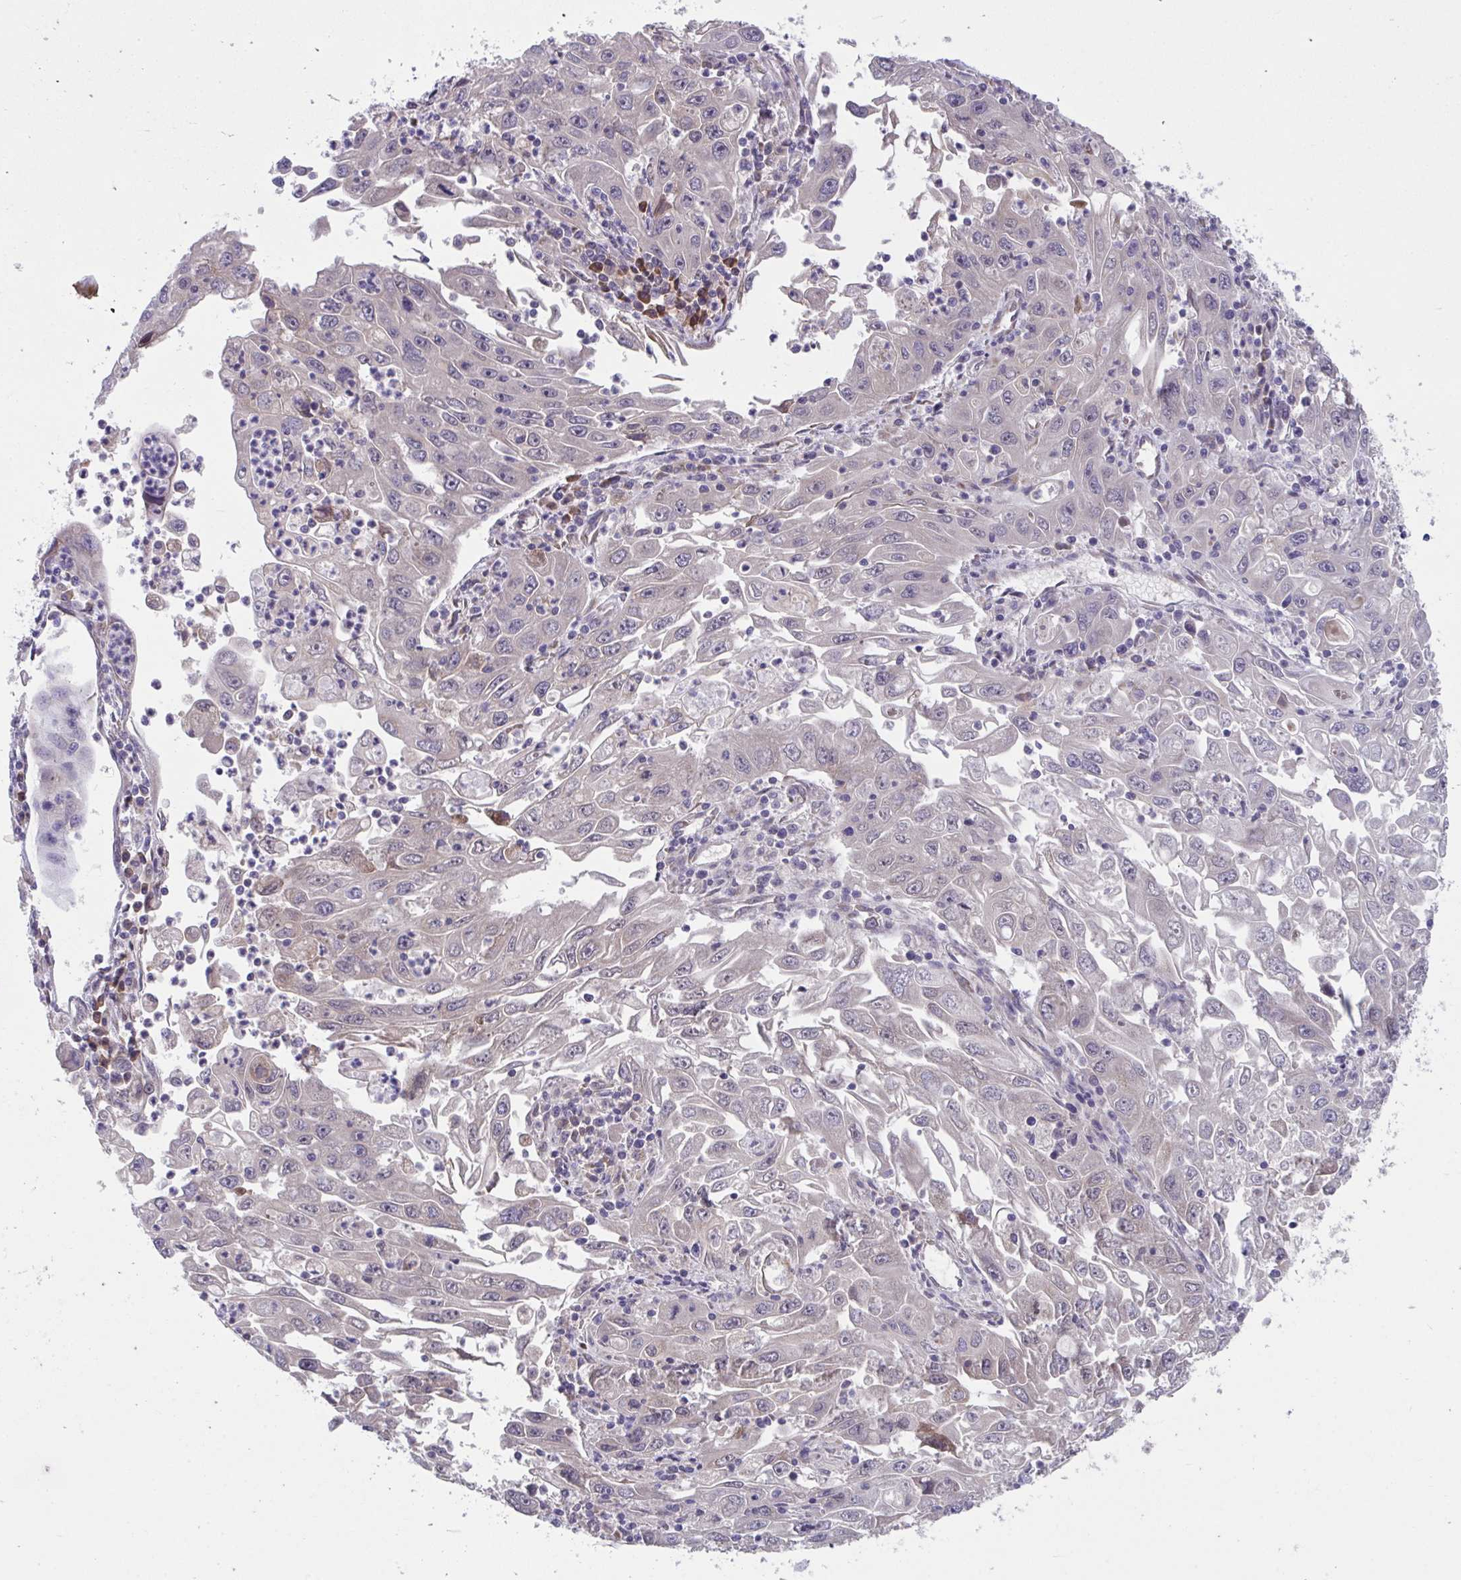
{"staining": {"intensity": "negative", "quantity": "none", "location": "none"}, "tissue": "endometrial cancer", "cell_type": "Tumor cells", "image_type": "cancer", "snomed": [{"axis": "morphology", "description": "Adenocarcinoma, NOS"}, {"axis": "topography", "description": "Uterus"}], "caption": "A histopathology image of human endometrial adenocarcinoma is negative for staining in tumor cells. (DAB immunohistochemistry (IHC) visualized using brightfield microscopy, high magnification).", "gene": "SUSD4", "patient": {"sex": "female", "age": 62}}